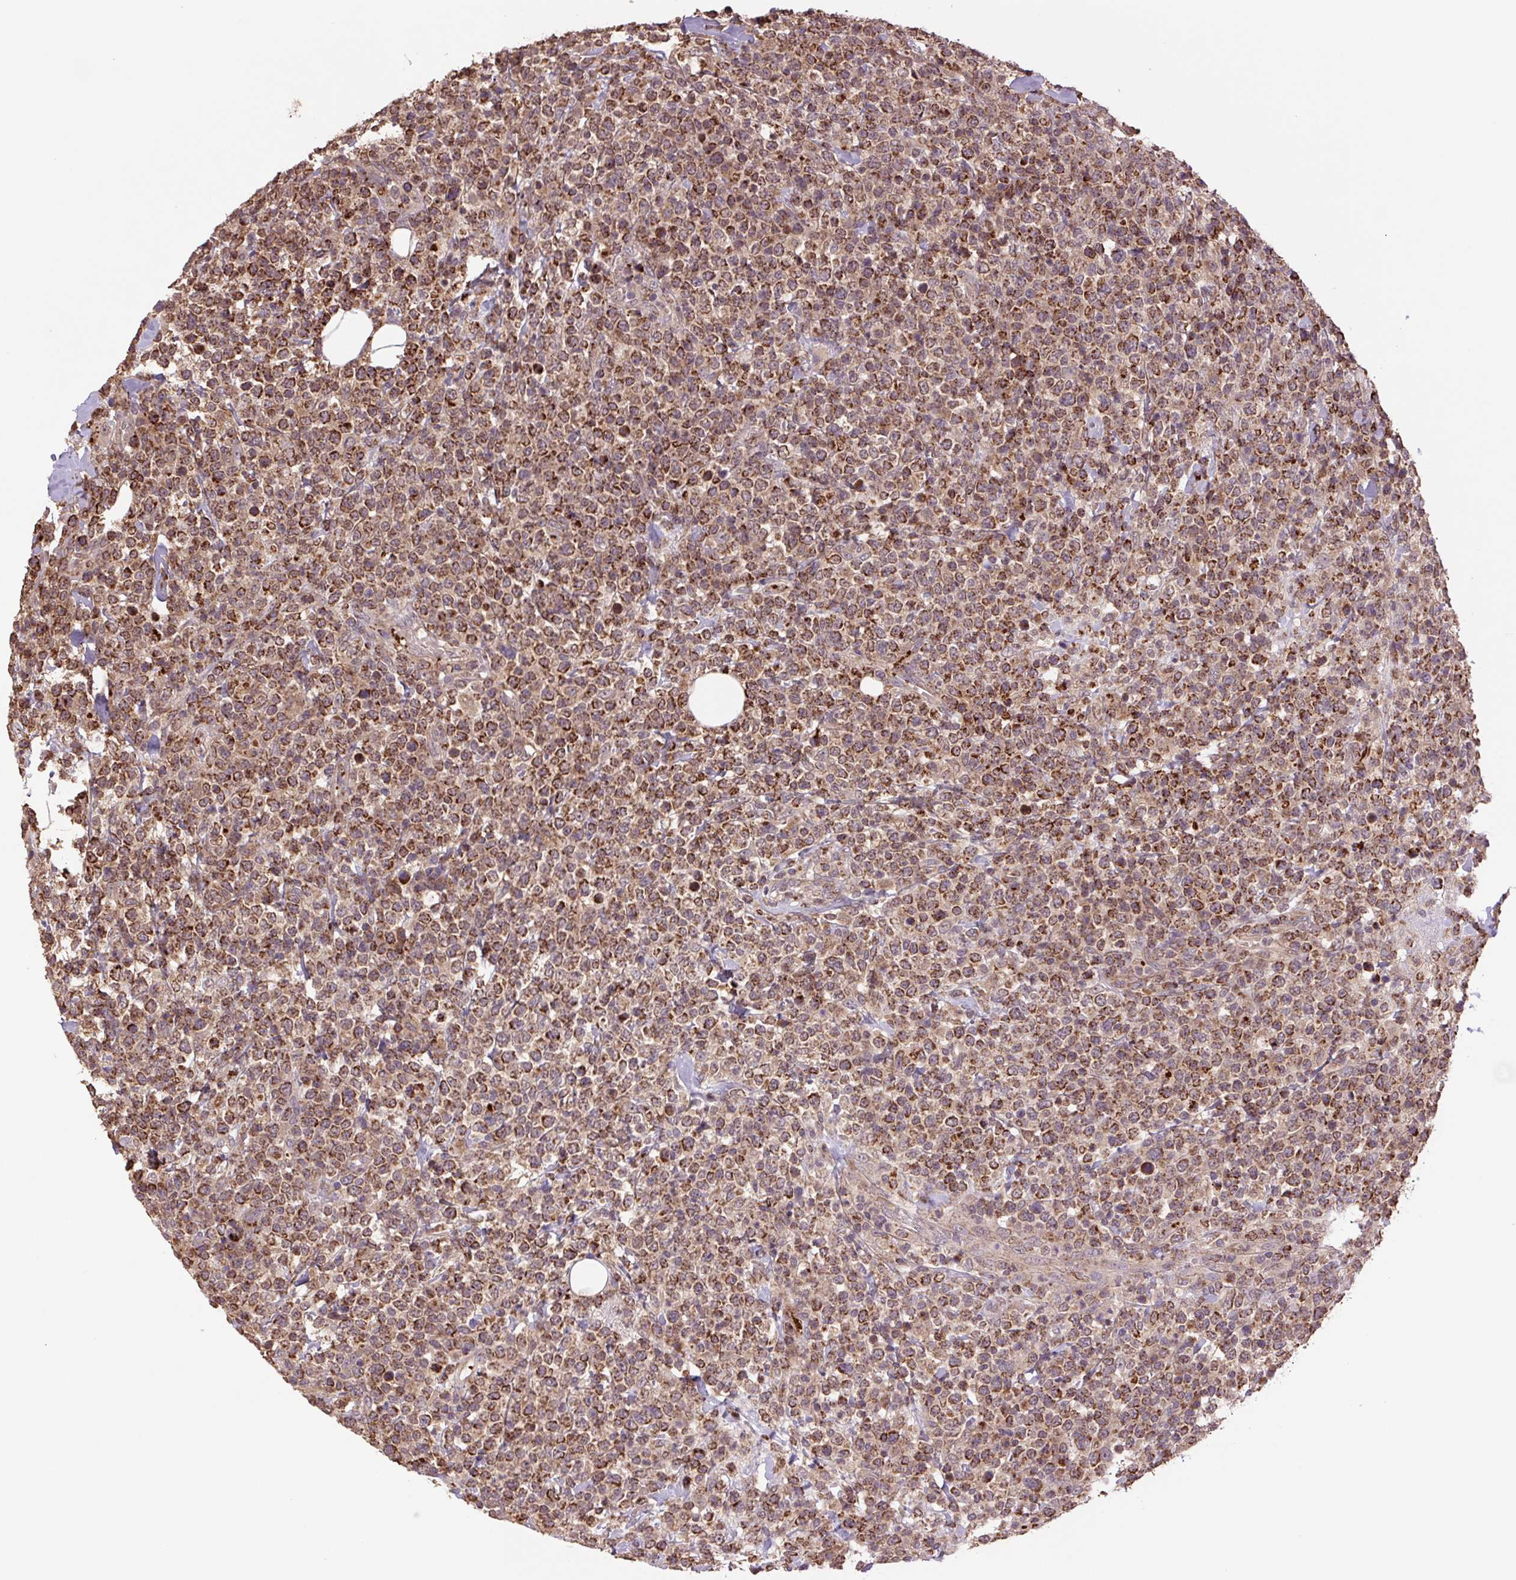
{"staining": {"intensity": "moderate", "quantity": ">75%", "location": "cytoplasmic/membranous"}, "tissue": "lymphoma", "cell_type": "Tumor cells", "image_type": "cancer", "snomed": [{"axis": "morphology", "description": "Malignant lymphoma, non-Hodgkin's type, High grade"}, {"axis": "topography", "description": "Colon"}], "caption": "Protein expression analysis of lymphoma exhibits moderate cytoplasmic/membranous positivity in about >75% of tumor cells.", "gene": "TMEM160", "patient": {"sex": "female", "age": 53}}